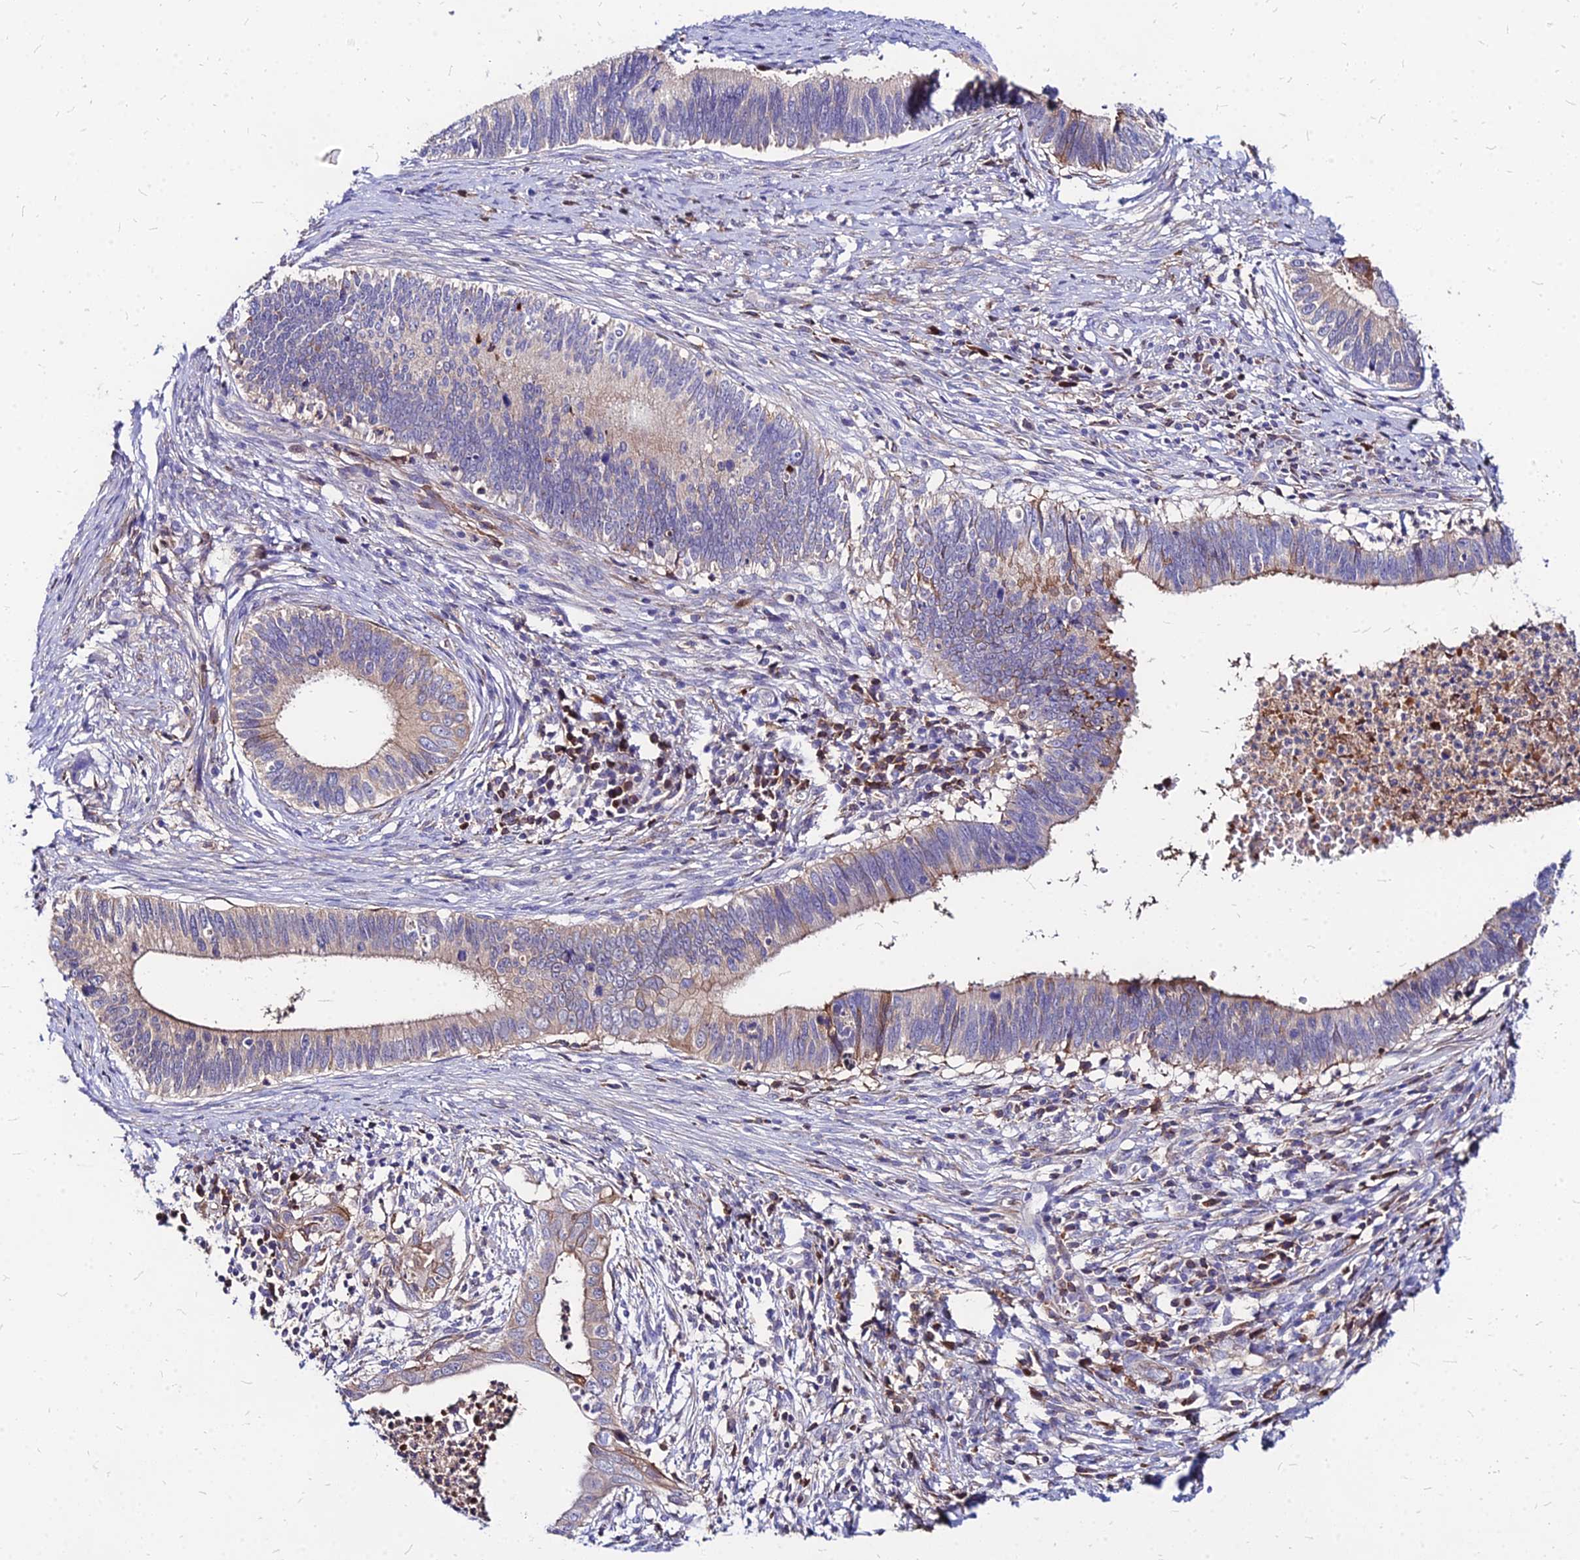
{"staining": {"intensity": "weak", "quantity": "<25%", "location": "cytoplasmic/membranous"}, "tissue": "cervical cancer", "cell_type": "Tumor cells", "image_type": "cancer", "snomed": [{"axis": "morphology", "description": "Adenocarcinoma, NOS"}, {"axis": "topography", "description": "Cervix"}], "caption": "Cervical adenocarcinoma stained for a protein using IHC demonstrates no positivity tumor cells.", "gene": "ACSM6", "patient": {"sex": "female", "age": 42}}